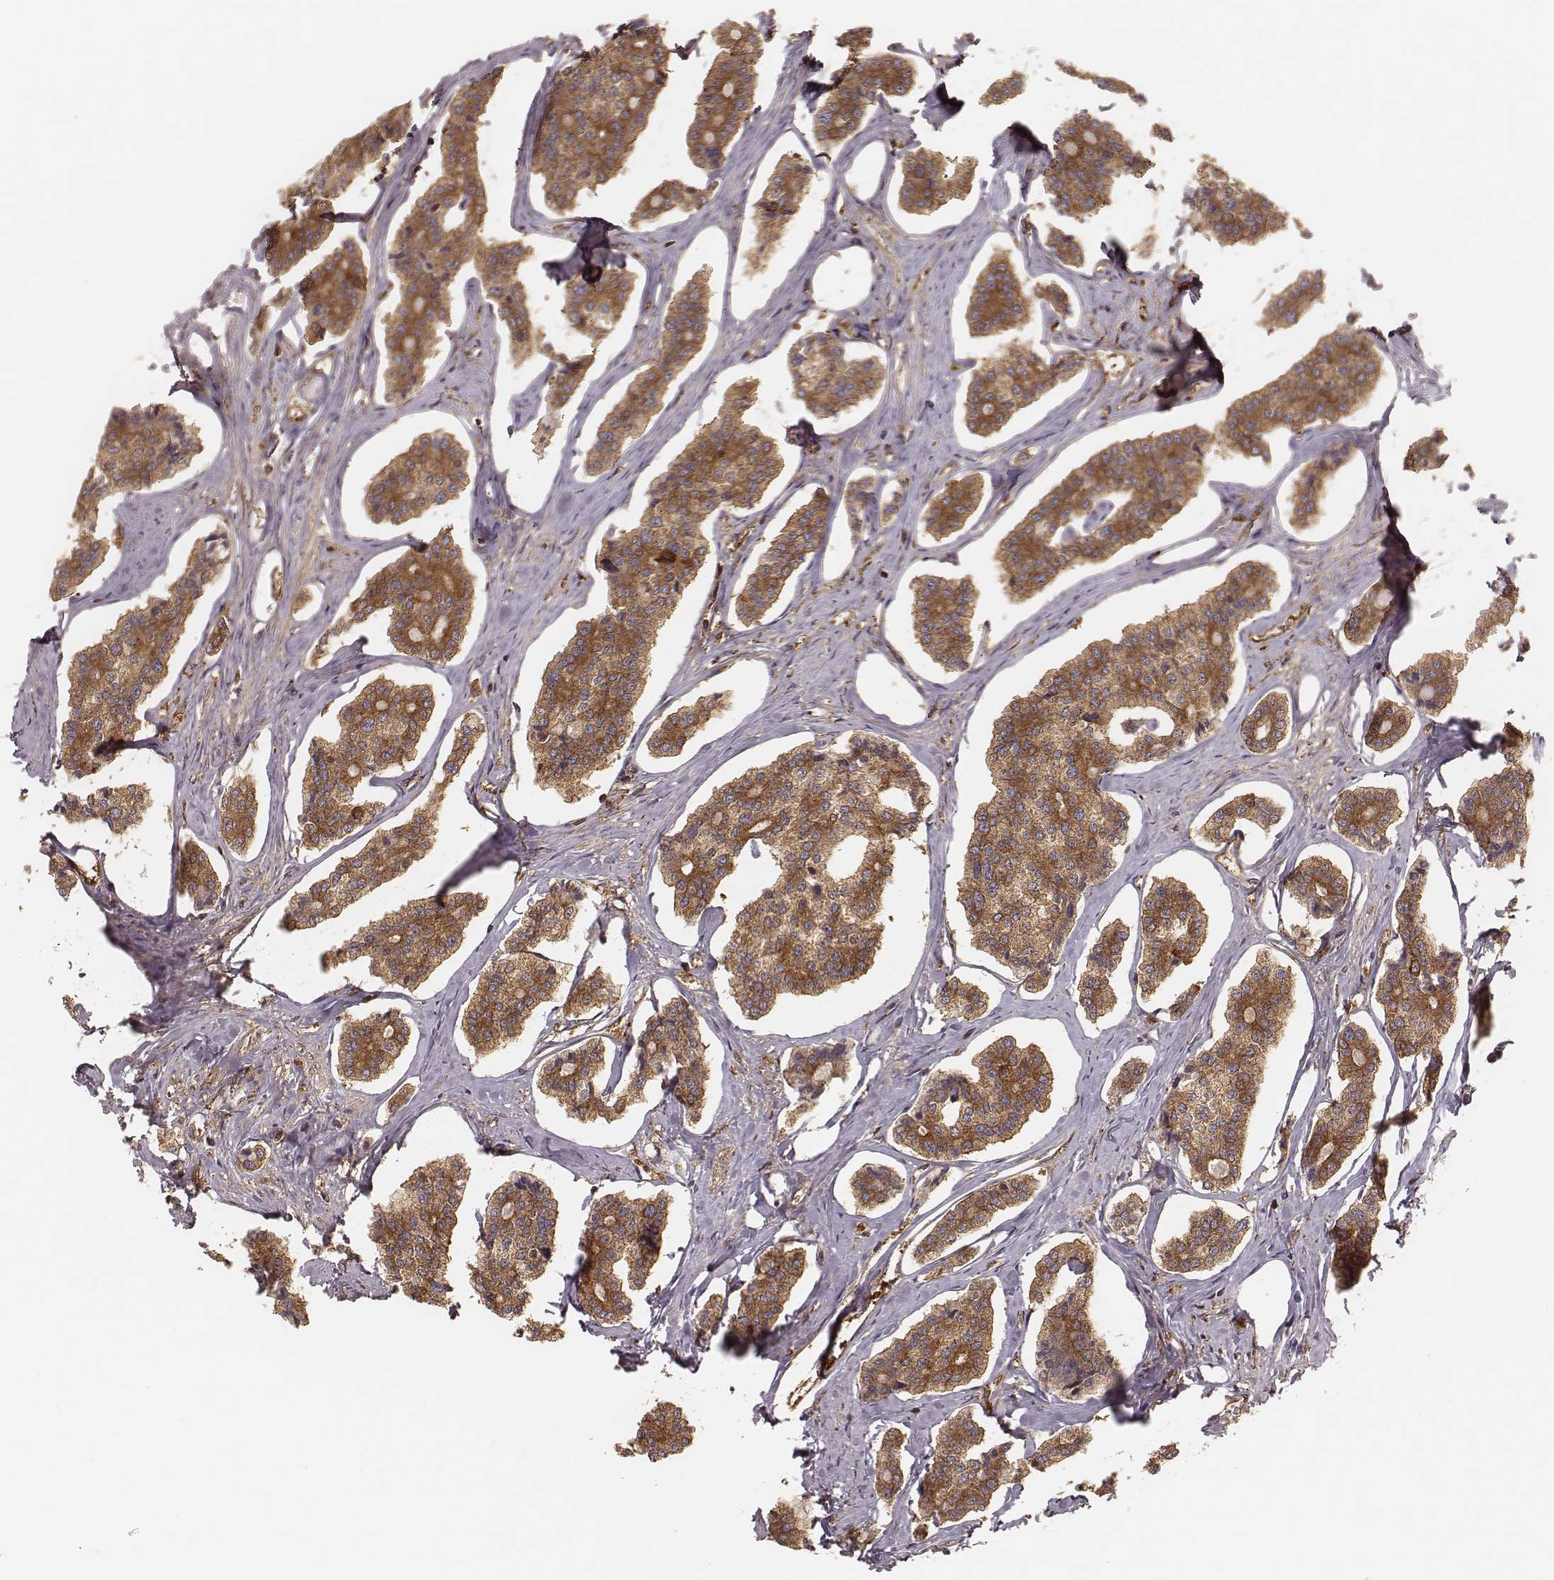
{"staining": {"intensity": "moderate", "quantity": ">75%", "location": "cytoplasmic/membranous"}, "tissue": "carcinoid", "cell_type": "Tumor cells", "image_type": "cancer", "snomed": [{"axis": "morphology", "description": "Carcinoid, malignant, NOS"}, {"axis": "topography", "description": "Small intestine"}], "caption": "This micrograph demonstrates immunohistochemistry (IHC) staining of human malignant carcinoid, with medium moderate cytoplasmic/membranous staining in about >75% of tumor cells.", "gene": "CARS1", "patient": {"sex": "female", "age": 65}}